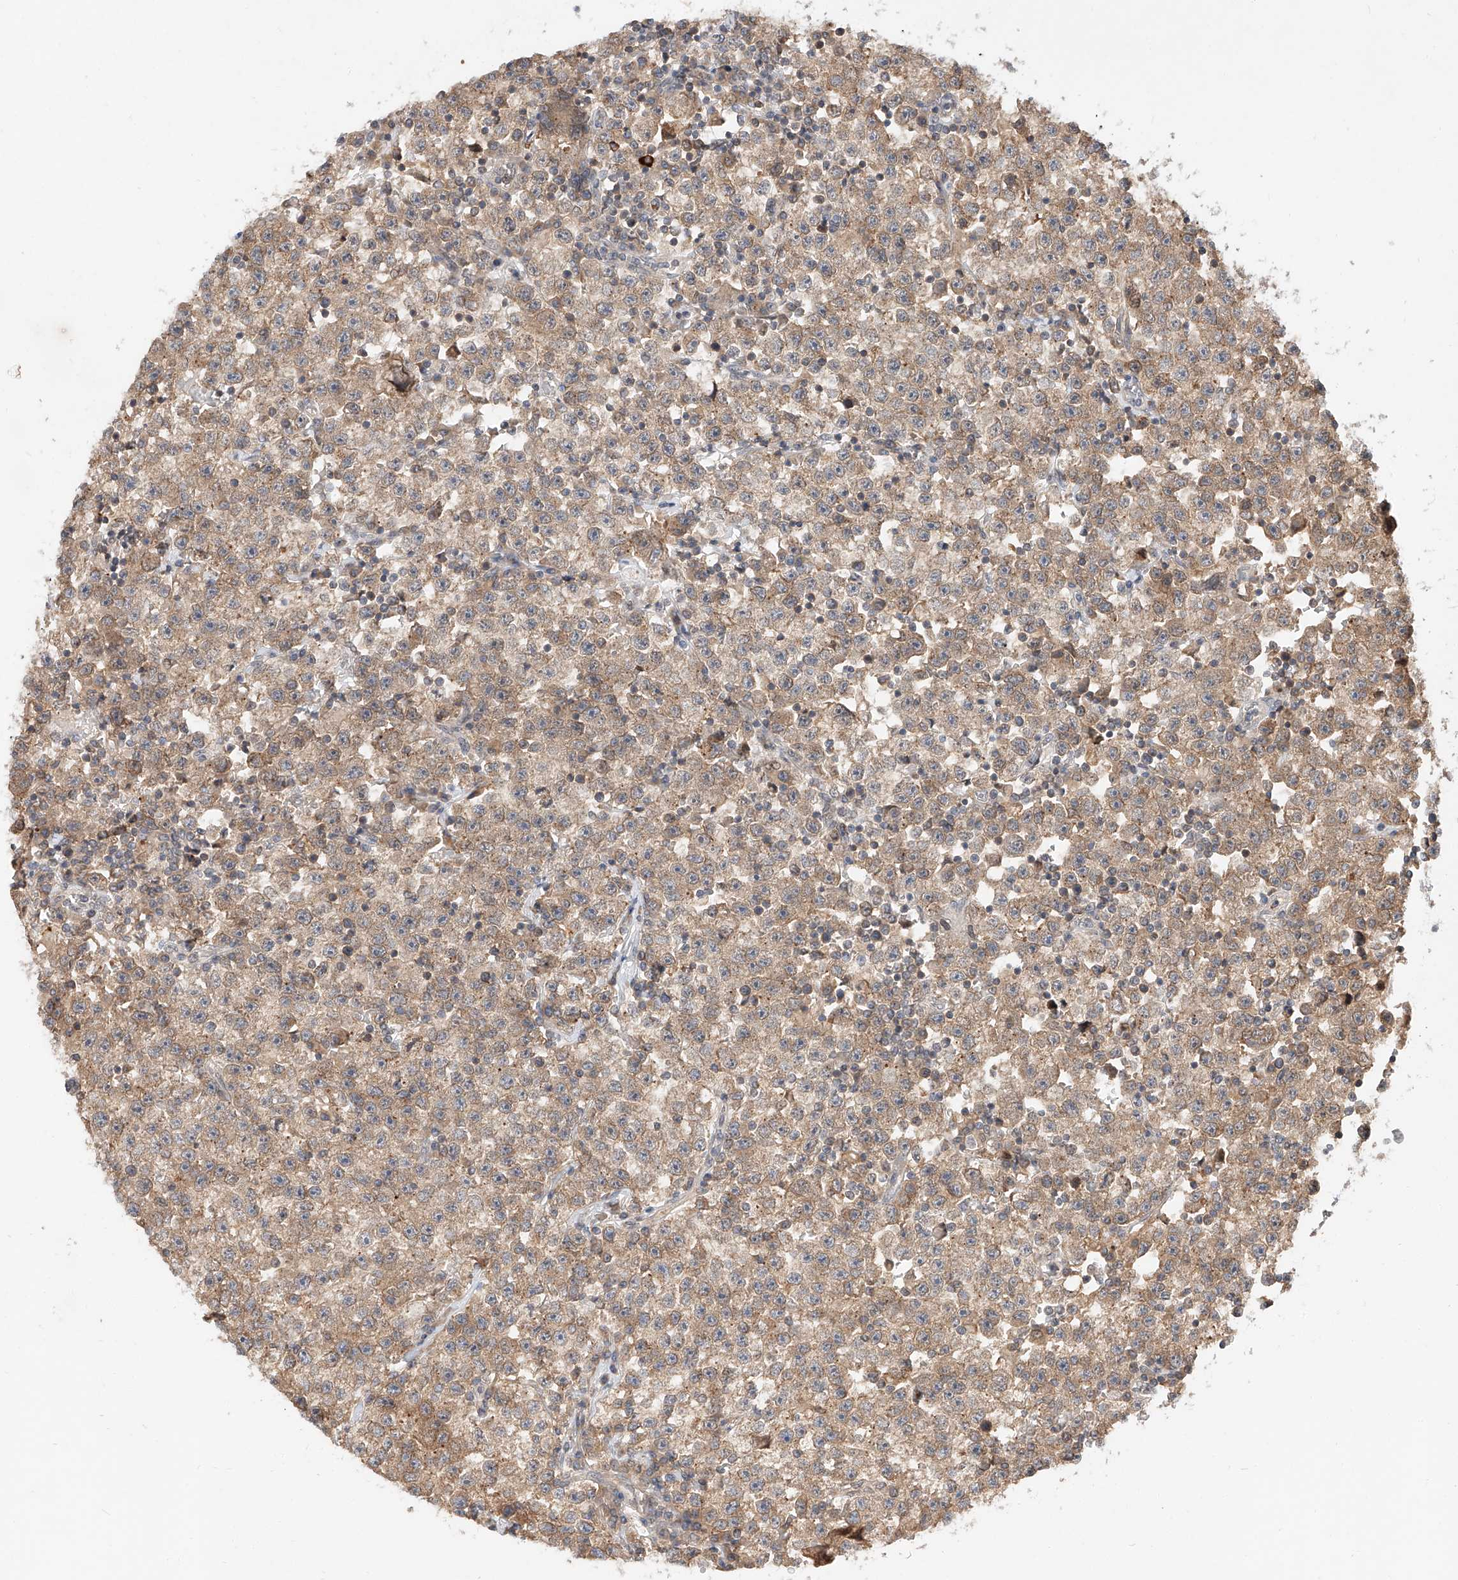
{"staining": {"intensity": "weak", "quantity": ">75%", "location": "cytoplasmic/membranous"}, "tissue": "testis cancer", "cell_type": "Tumor cells", "image_type": "cancer", "snomed": [{"axis": "morphology", "description": "Seminoma, NOS"}, {"axis": "topography", "description": "Testis"}], "caption": "Protein expression analysis of human testis cancer (seminoma) reveals weak cytoplasmic/membranous expression in approximately >75% of tumor cells.", "gene": "DIRAS3", "patient": {"sex": "male", "age": 22}}